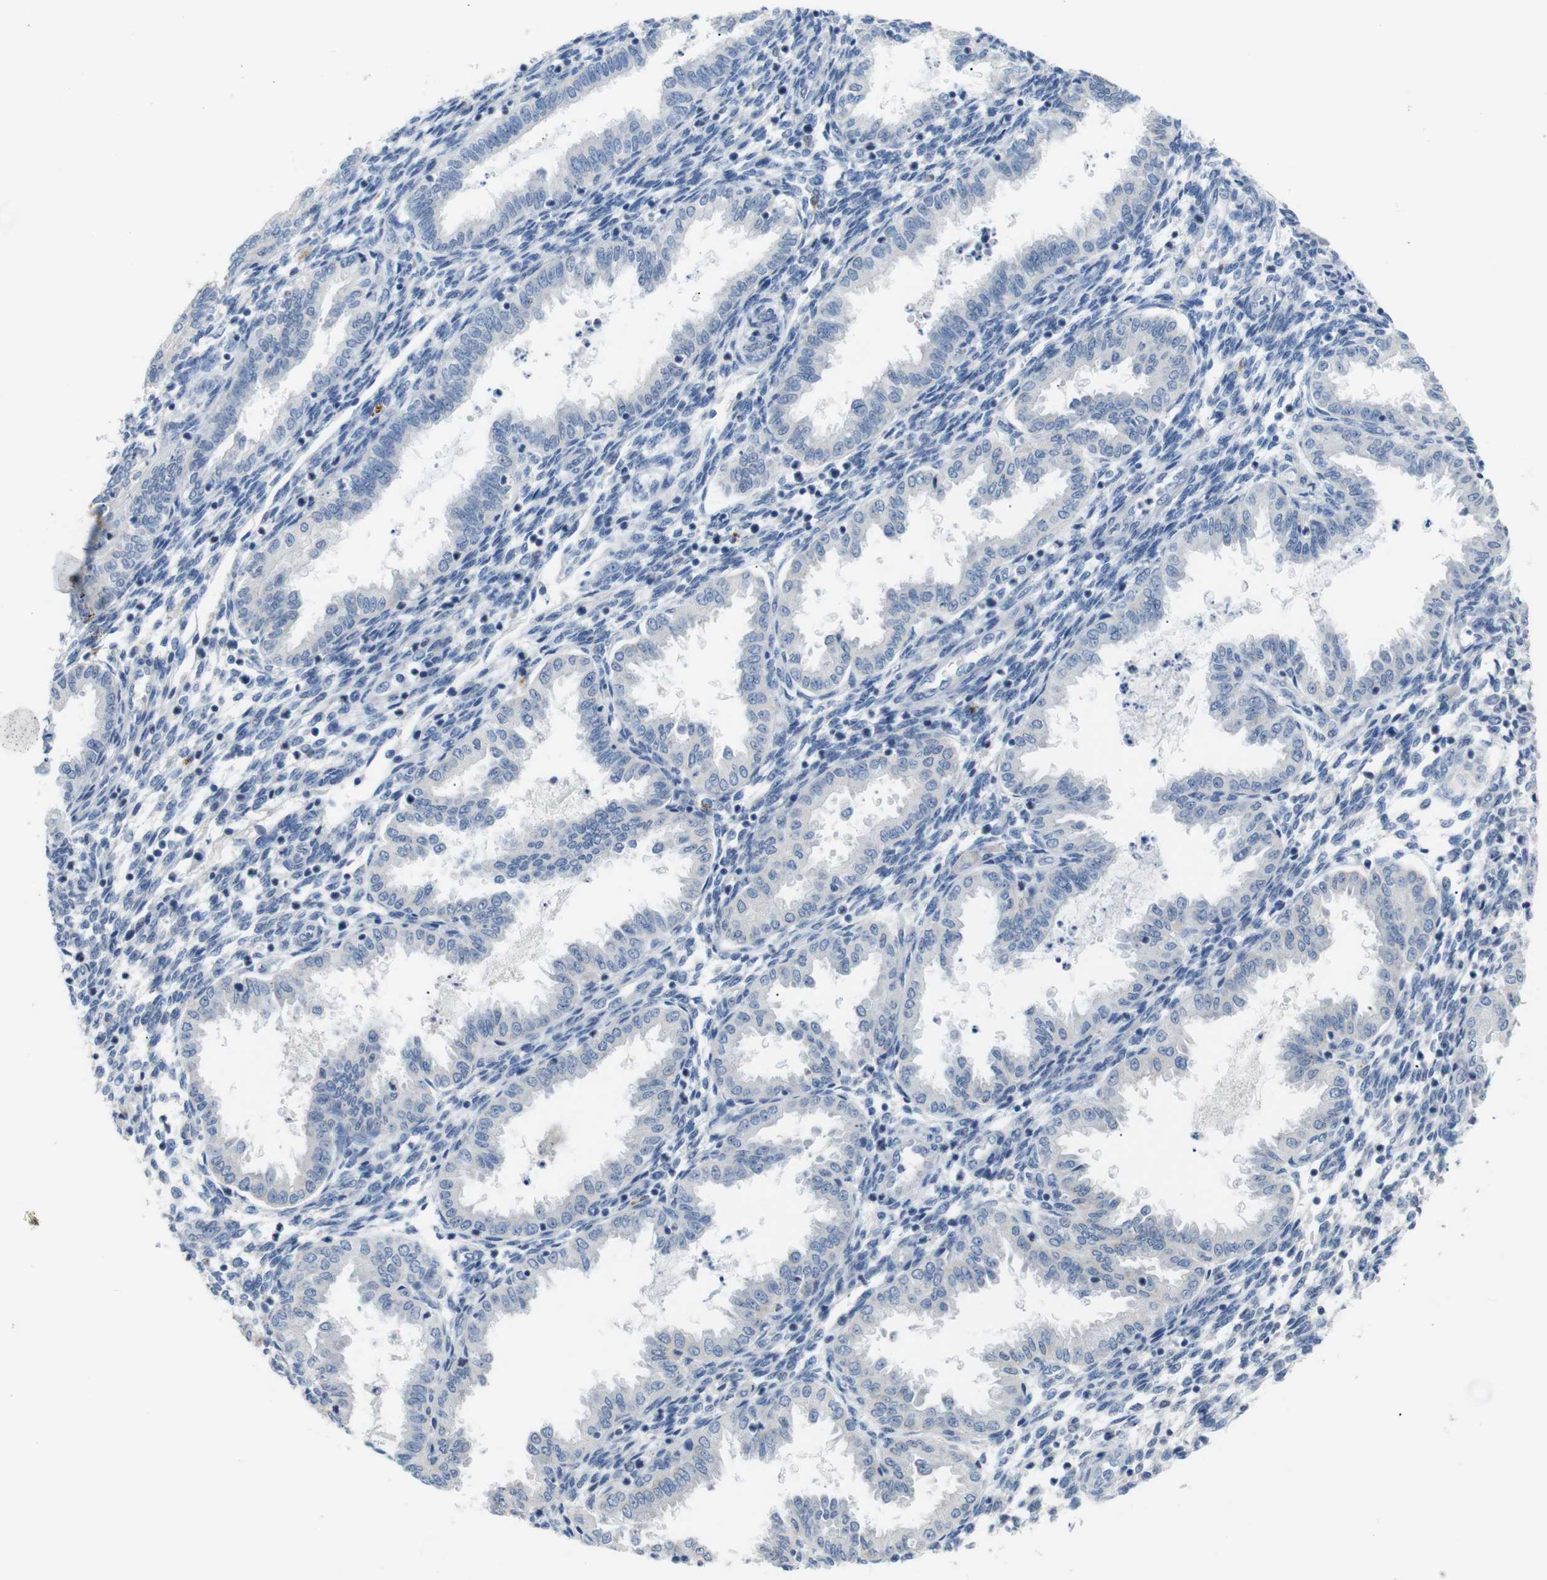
{"staining": {"intensity": "negative", "quantity": "none", "location": "none"}, "tissue": "endometrium", "cell_type": "Cells in endometrial stroma", "image_type": "normal", "snomed": [{"axis": "morphology", "description": "Normal tissue, NOS"}, {"axis": "topography", "description": "Endometrium"}], "caption": "This is an immunohistochemistry (IHC) image of unremarkable endometrium. There is no staining in cells in endometrial stroma.", "gene": "CHRM5", "patient": {"sex": "female", "age": 33}}